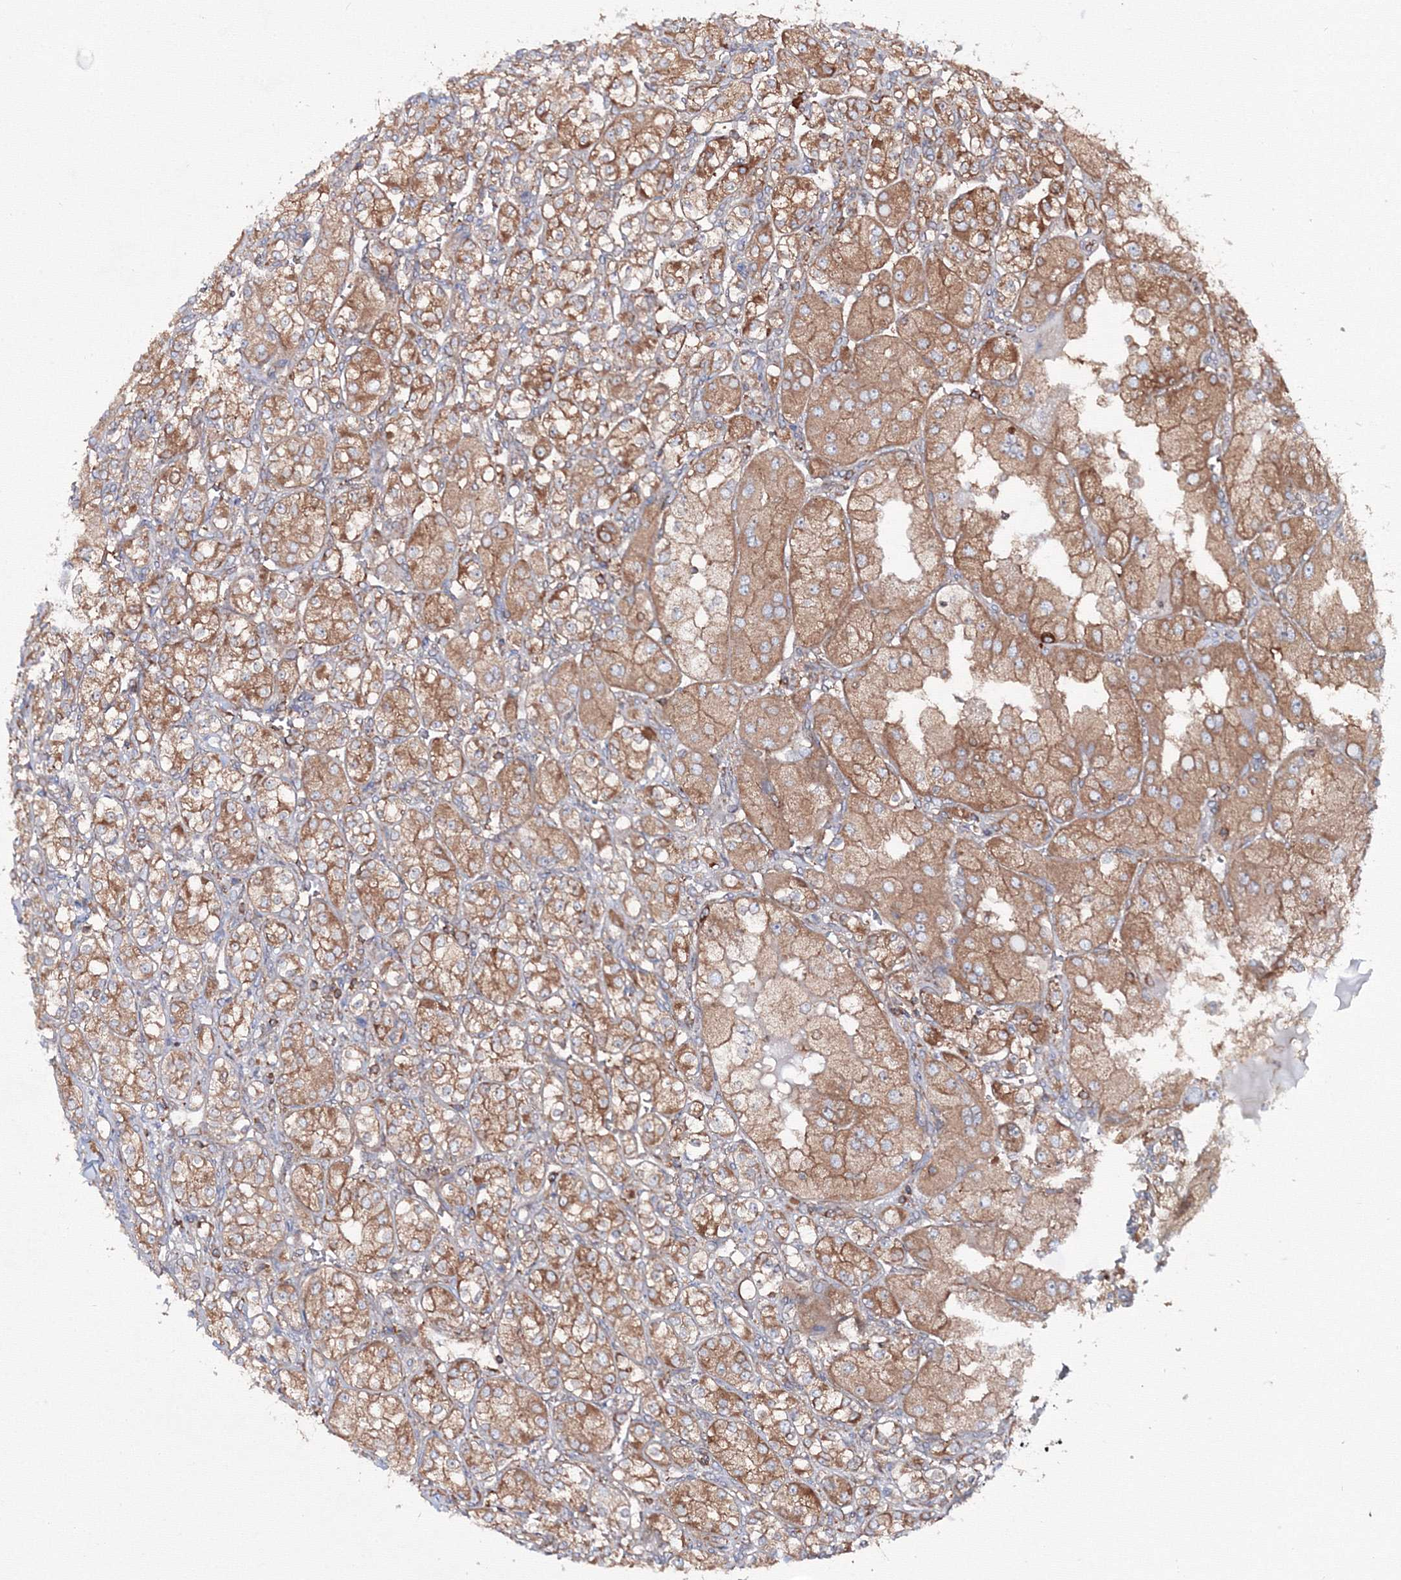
{"staining": {"intensity": "moderate", "quantity": ">75%", "location": "cytoplasmic/membranous"}, "tissue": "renal cancer", "cell_type": "Tumor cells", "image_type": "cancer", "snomed": [{"axis": "morphology", "description": "Adenocarcinoma, NOS"}, {"axis": "topography", "description": "Kidney"}], "caption": "This histopathology image exhibits renal cancer stained with immunohistochemistry to label a protein in brown. The cytoplasmic/membranous of tumor cells show moderate positivity for the protein. Nuclei are counter-stained blue.", "gene": "HARS1", "patient": {"sex": "male", "age": 77}}